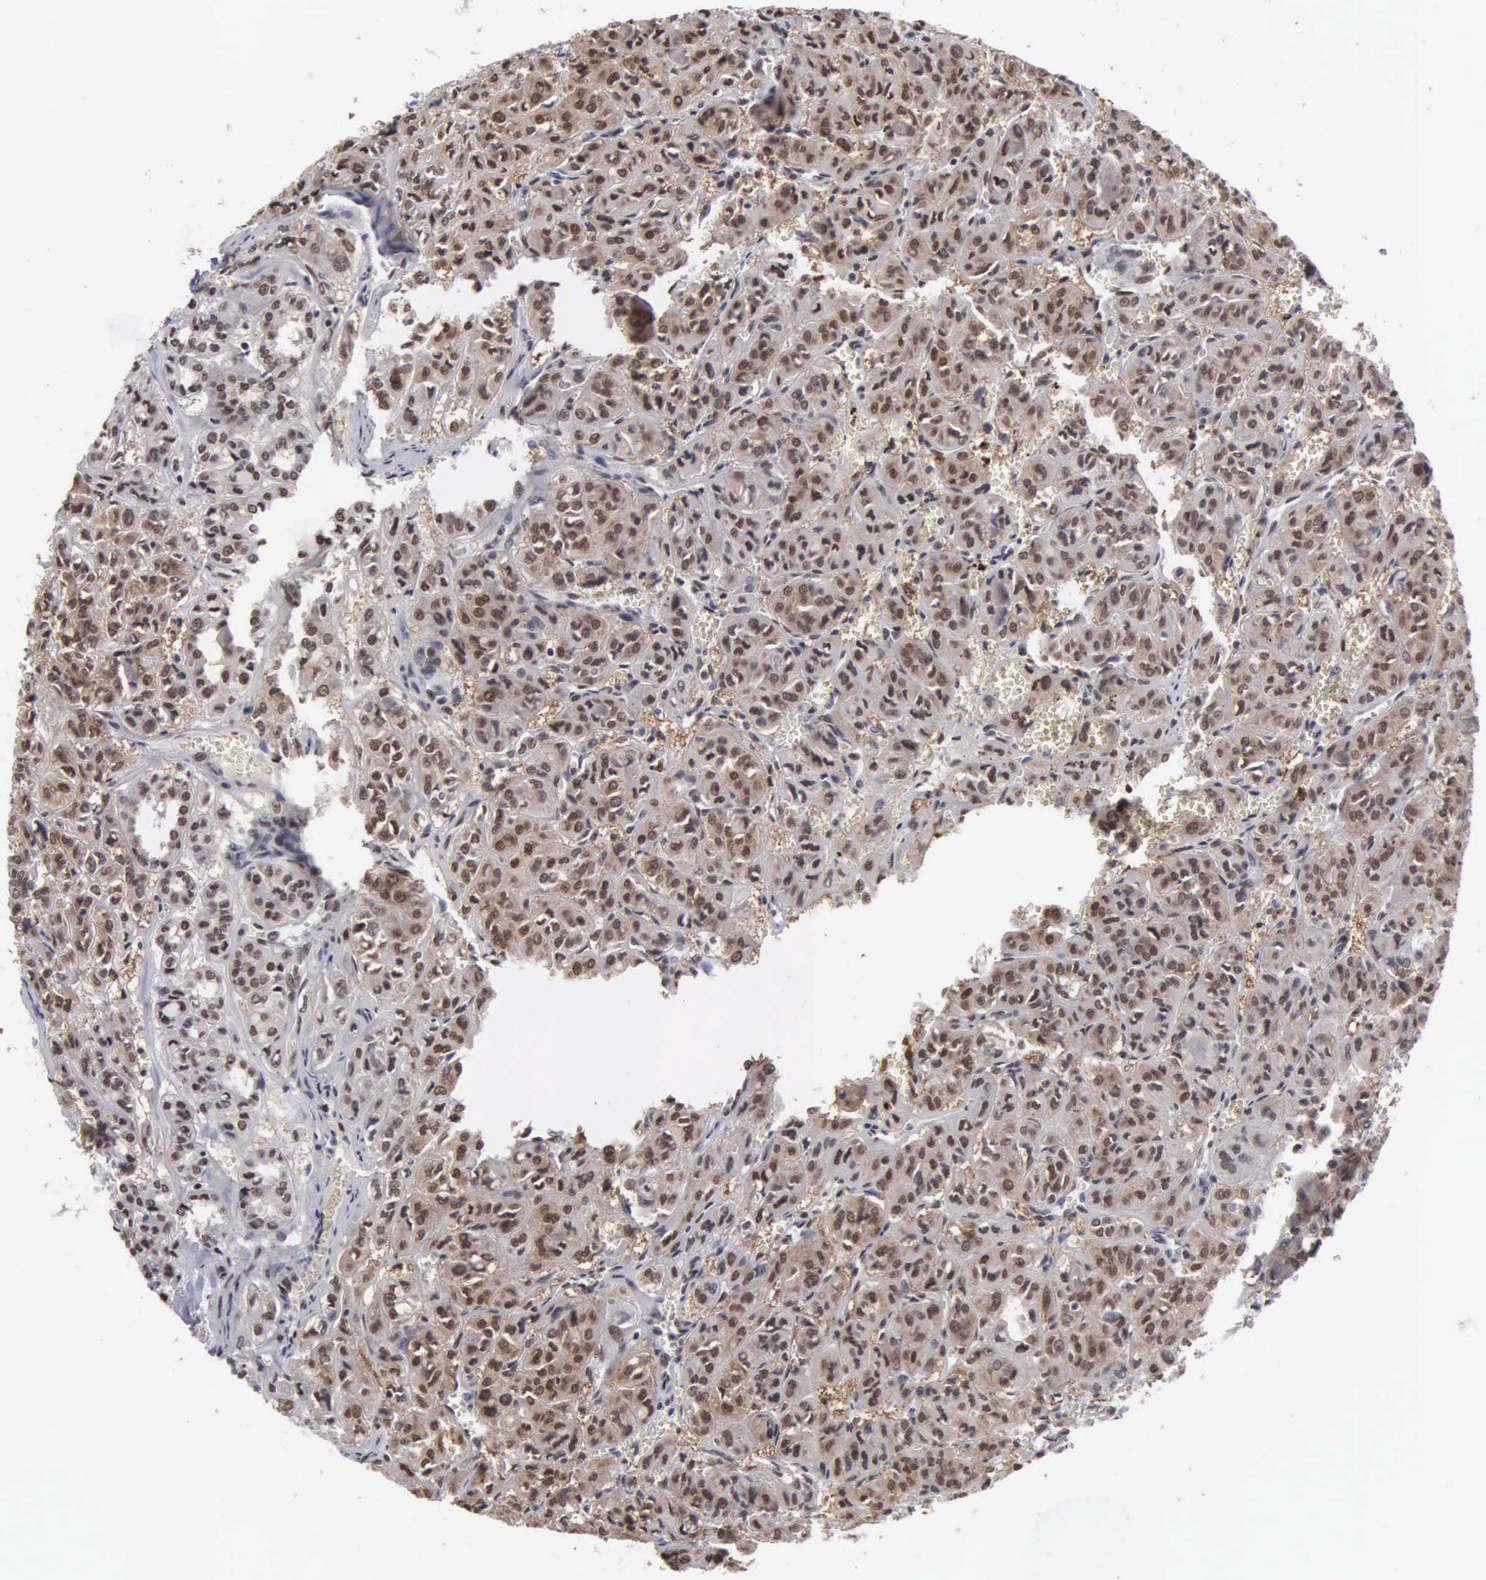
{"staining": {"intensity": "moderate", "quantity": ">75%", "location": "nuclear"}, "tissue": "thyroid cancer", "cell_type": "Tumor cells", "image_type": "cancer", "snomed": [{"axis": "morphology", "description": "Follicular adenoma carcinoma, NOS"}, {"axis": "topography", "description": "Thyroid gland"}], "caption": "A histopathology image showing moderate nuclear positivity in about >75% of tumor cells in thyroid follicular adenoma carcinoma, as visualized by brown immunohistochemical staining.", "gene": "KIAA0586", "patient": {"sex": "female", "age": 71}}